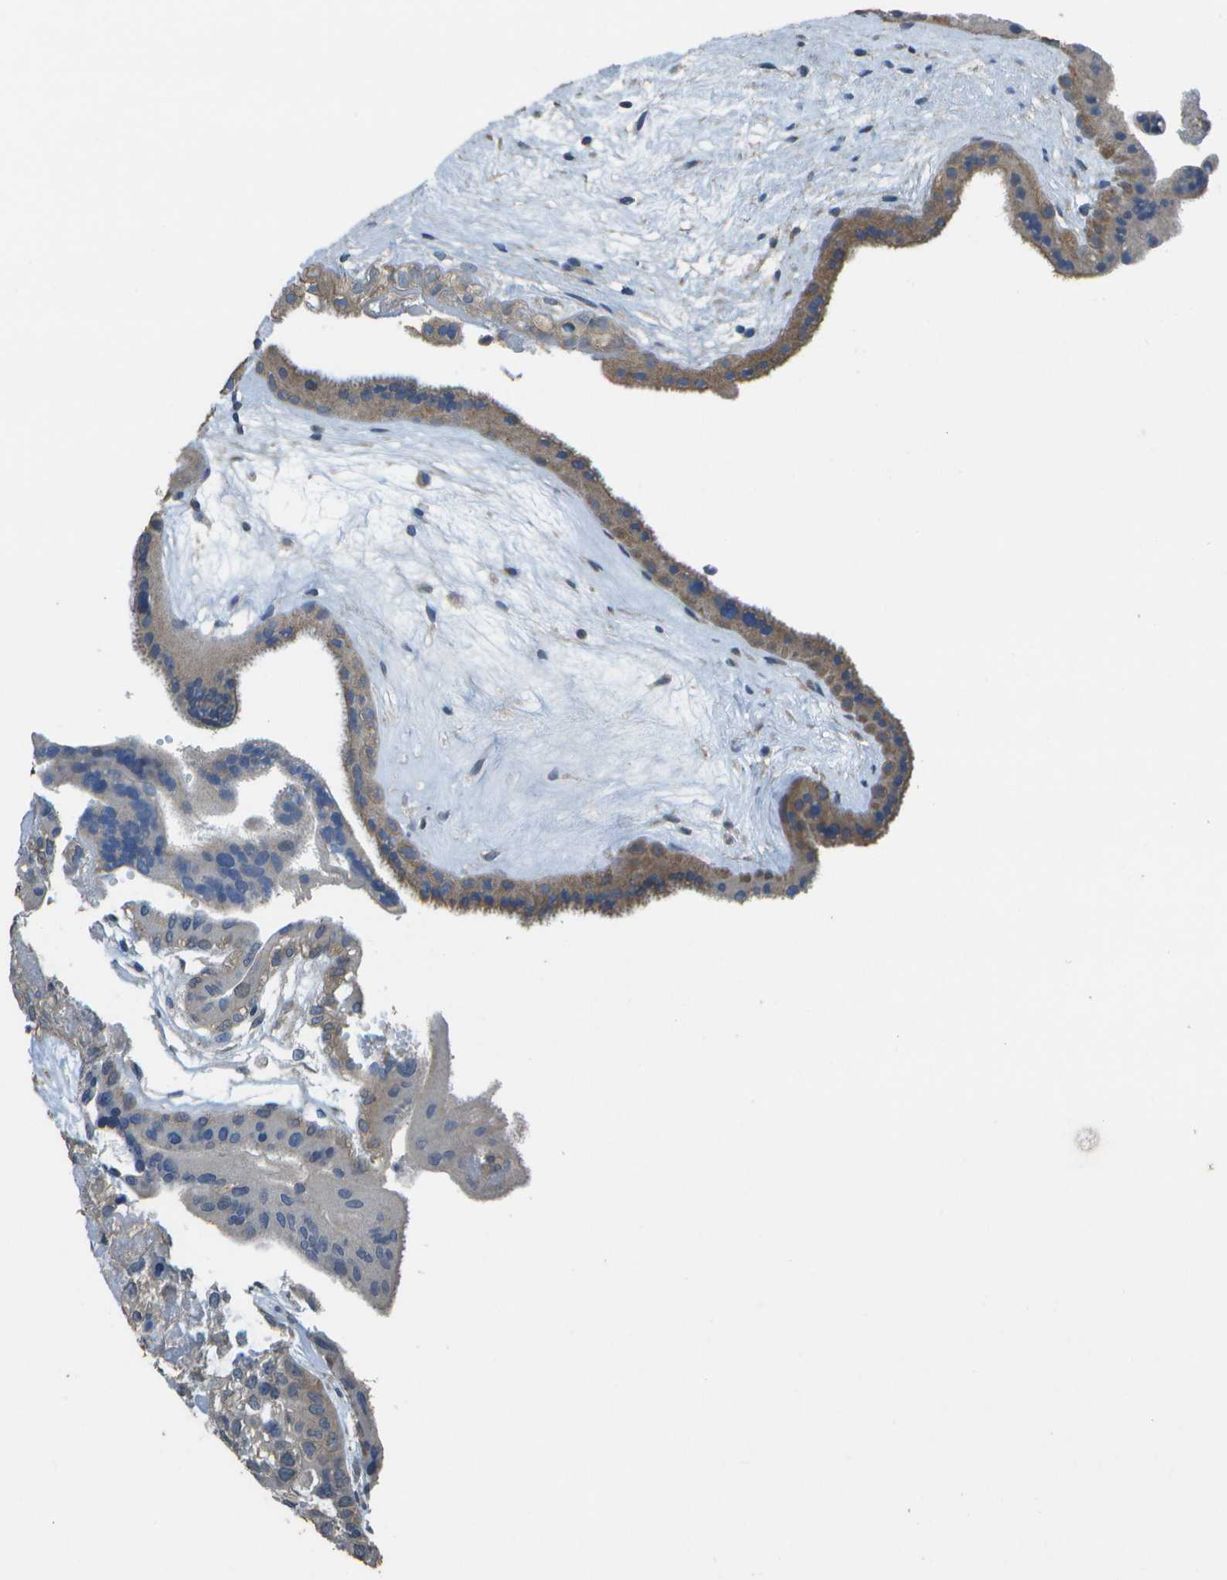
{"staining": {"intensity": "moderate", "quantity": "25%-75%", "location": "cytoplasmic/membranous"}, "tissue": "fallopian tube", "cell_type": "Glandular cells", "image_type": "normal", "snomed": [{"axis": "morphology", "description": "Normal tissue, NOS"}, {"axis": "topography", "description": "Fallopian tube"}, {"axis": "topography", "description": "Placenta"}], "caption": "A brown stain labels moderate cytoplasmic/membranous positivity of a protein in glandular cells of normal human fallopian tube. The staining is performed using DAB brown chromogen to label protein expression. The nuclei are counter-stained blue using hematoxylin.", "gene": "CLNS1A", "patient": {"sex": "female", "age": 34}}